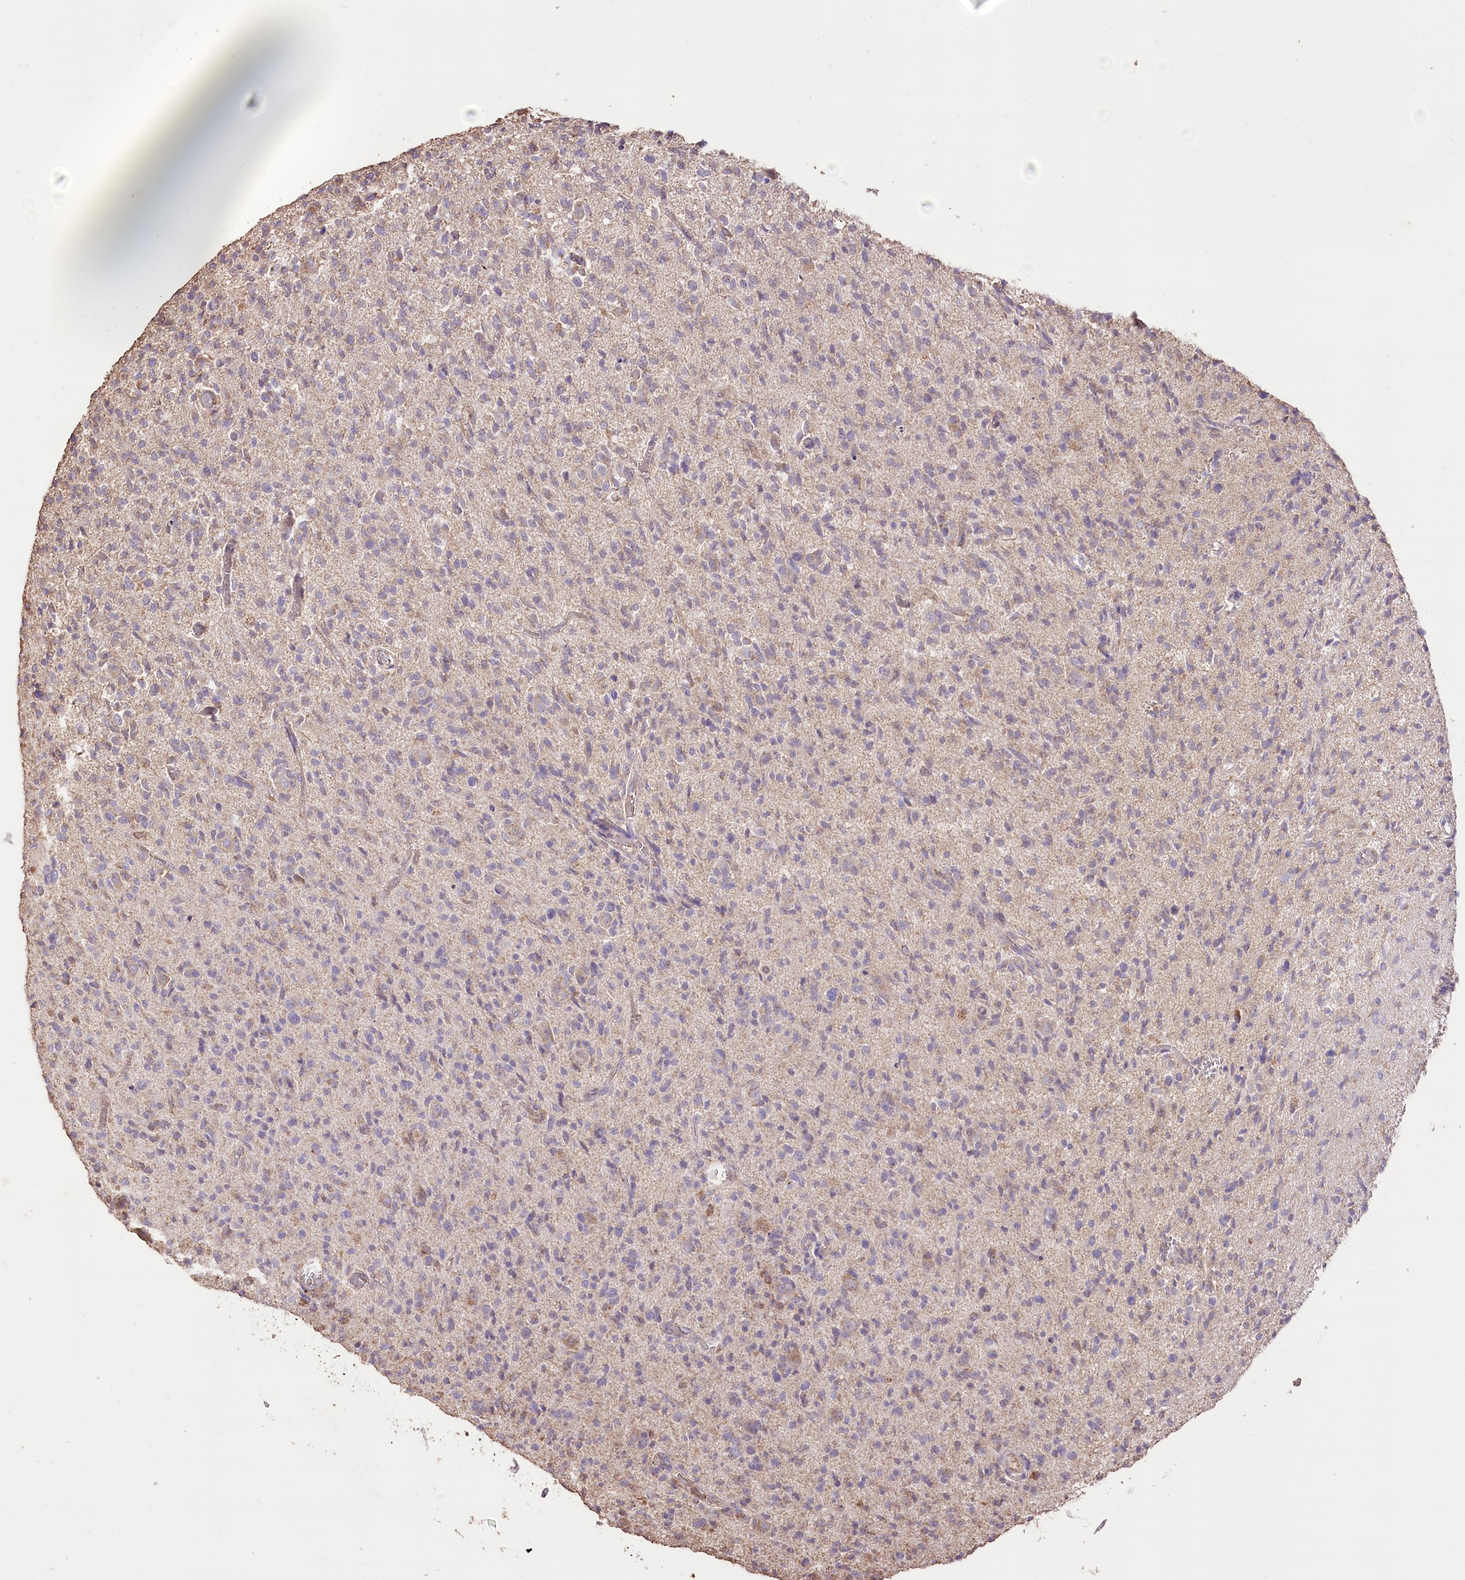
{"staining": {"intensity": "negative", "quantity": "none", "location": "none"}, "tissue": "glioma", "cell_type": "Tumor cells", "image_type": "cancer", "snomed": [{"axis": "morphology", "description": "Glioma, malignant, High grade"}, {"axis": "topography", "description": "Brain"}], "caption": "This is a photomicrograph of immunohistochemistry staining of high-grade glioma (malignant), which shows no staining in tumor cells. (Brightfield microscopy of DAB (3,3'-diaminobenzidine) immunohistochemistry (IHC) at high magnification).", "gene": "IREB2", "patient": {"sex": "female", "age": 57}}